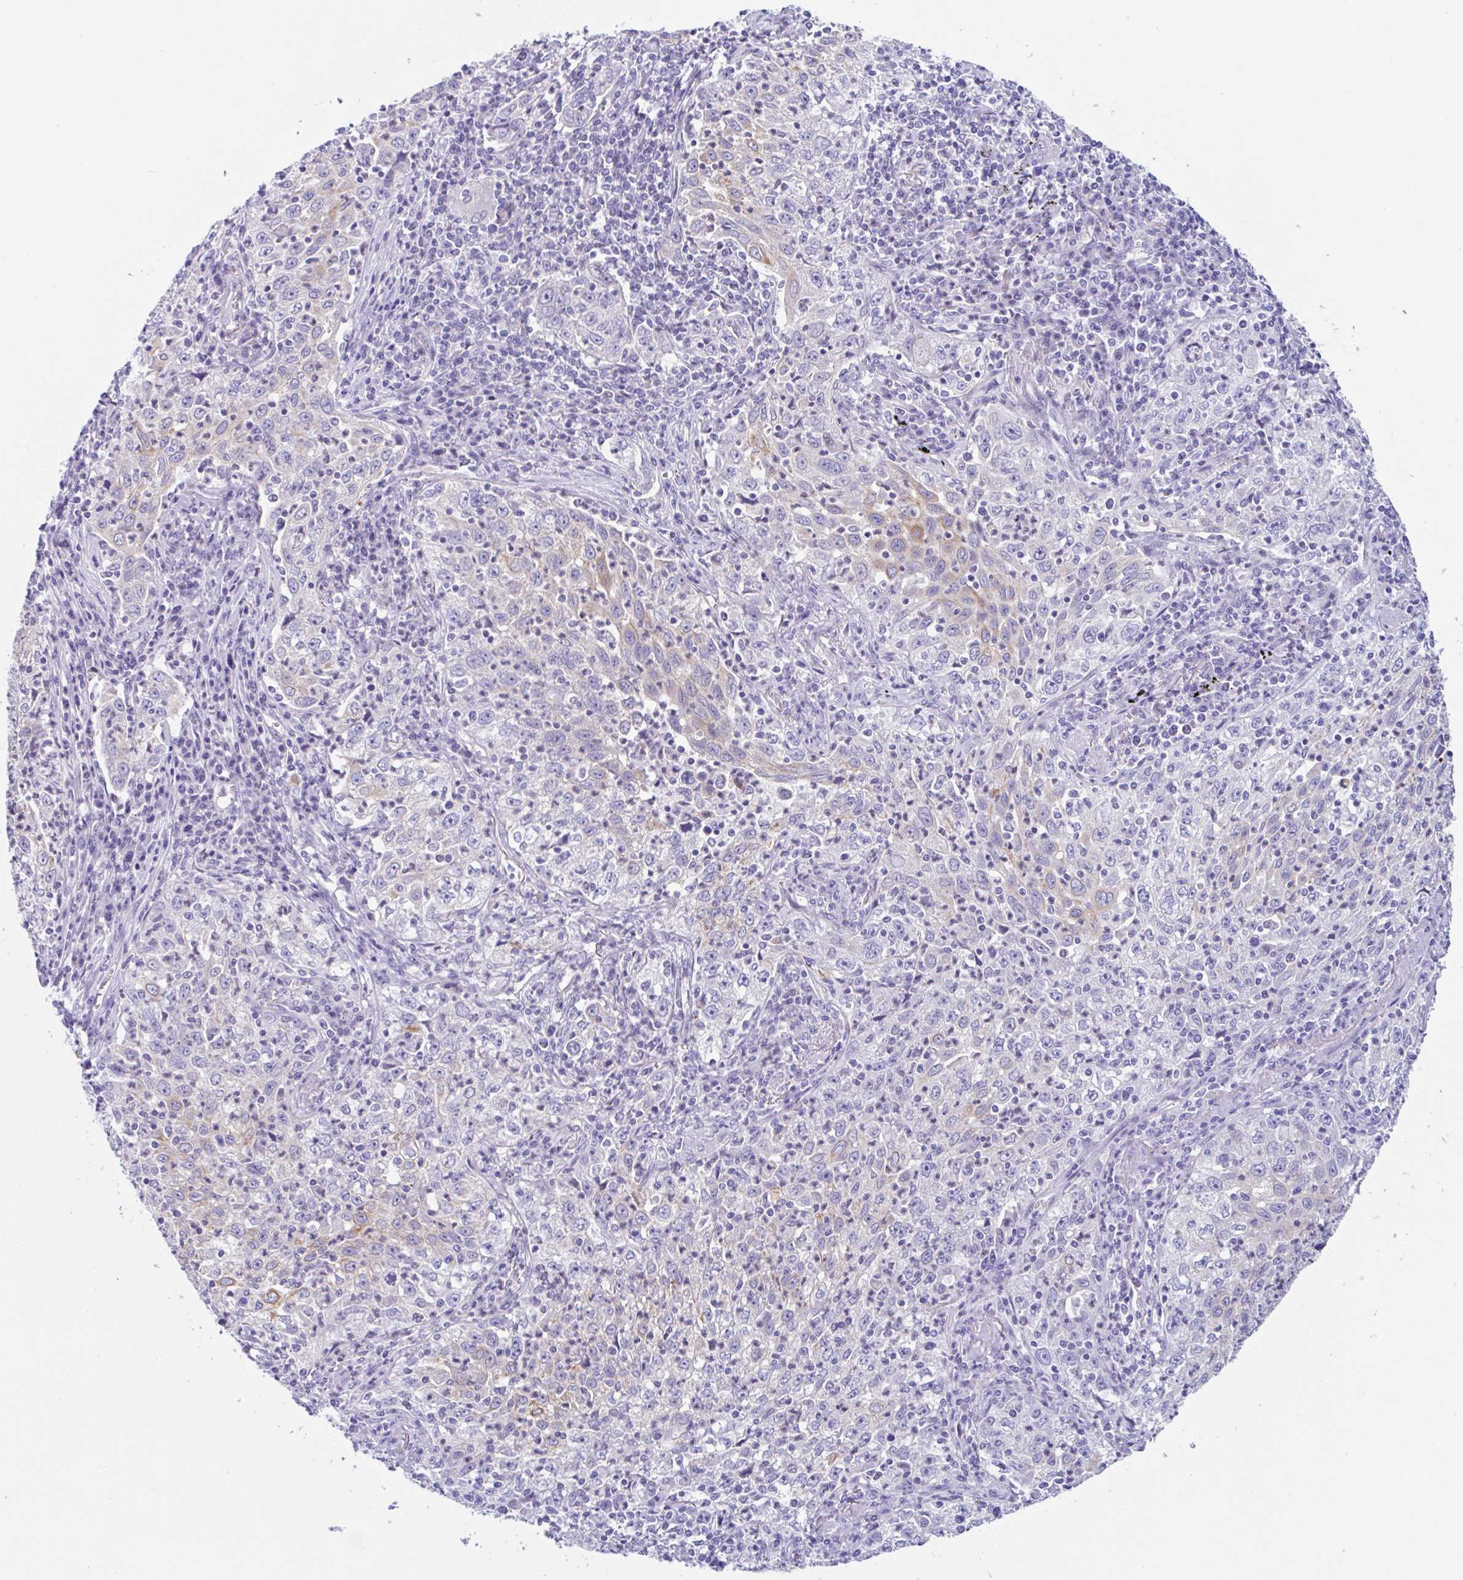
{"staining": {"intensity": "moderate", "quantity": "<25%", "location": "cytoplasmic/membranous"}, "tissue": "lung cancer", "cell_type": "Tumor cells", "image_type": "cancer", "snomed": [{"axis": "morphology", "description": "Squamous cell carcinoma, NOS"}, {"axis": "topography", "description": "Lung"}], "caption": "This histopathology image displays immunohistochemistry (IHC) staining of lung cancer, with low moderate cytoplasmic/membranous expression in approximately <25% of tumor cells.", "gene": "OR6N2", "patient": {"sex": "male", "age": 71}}